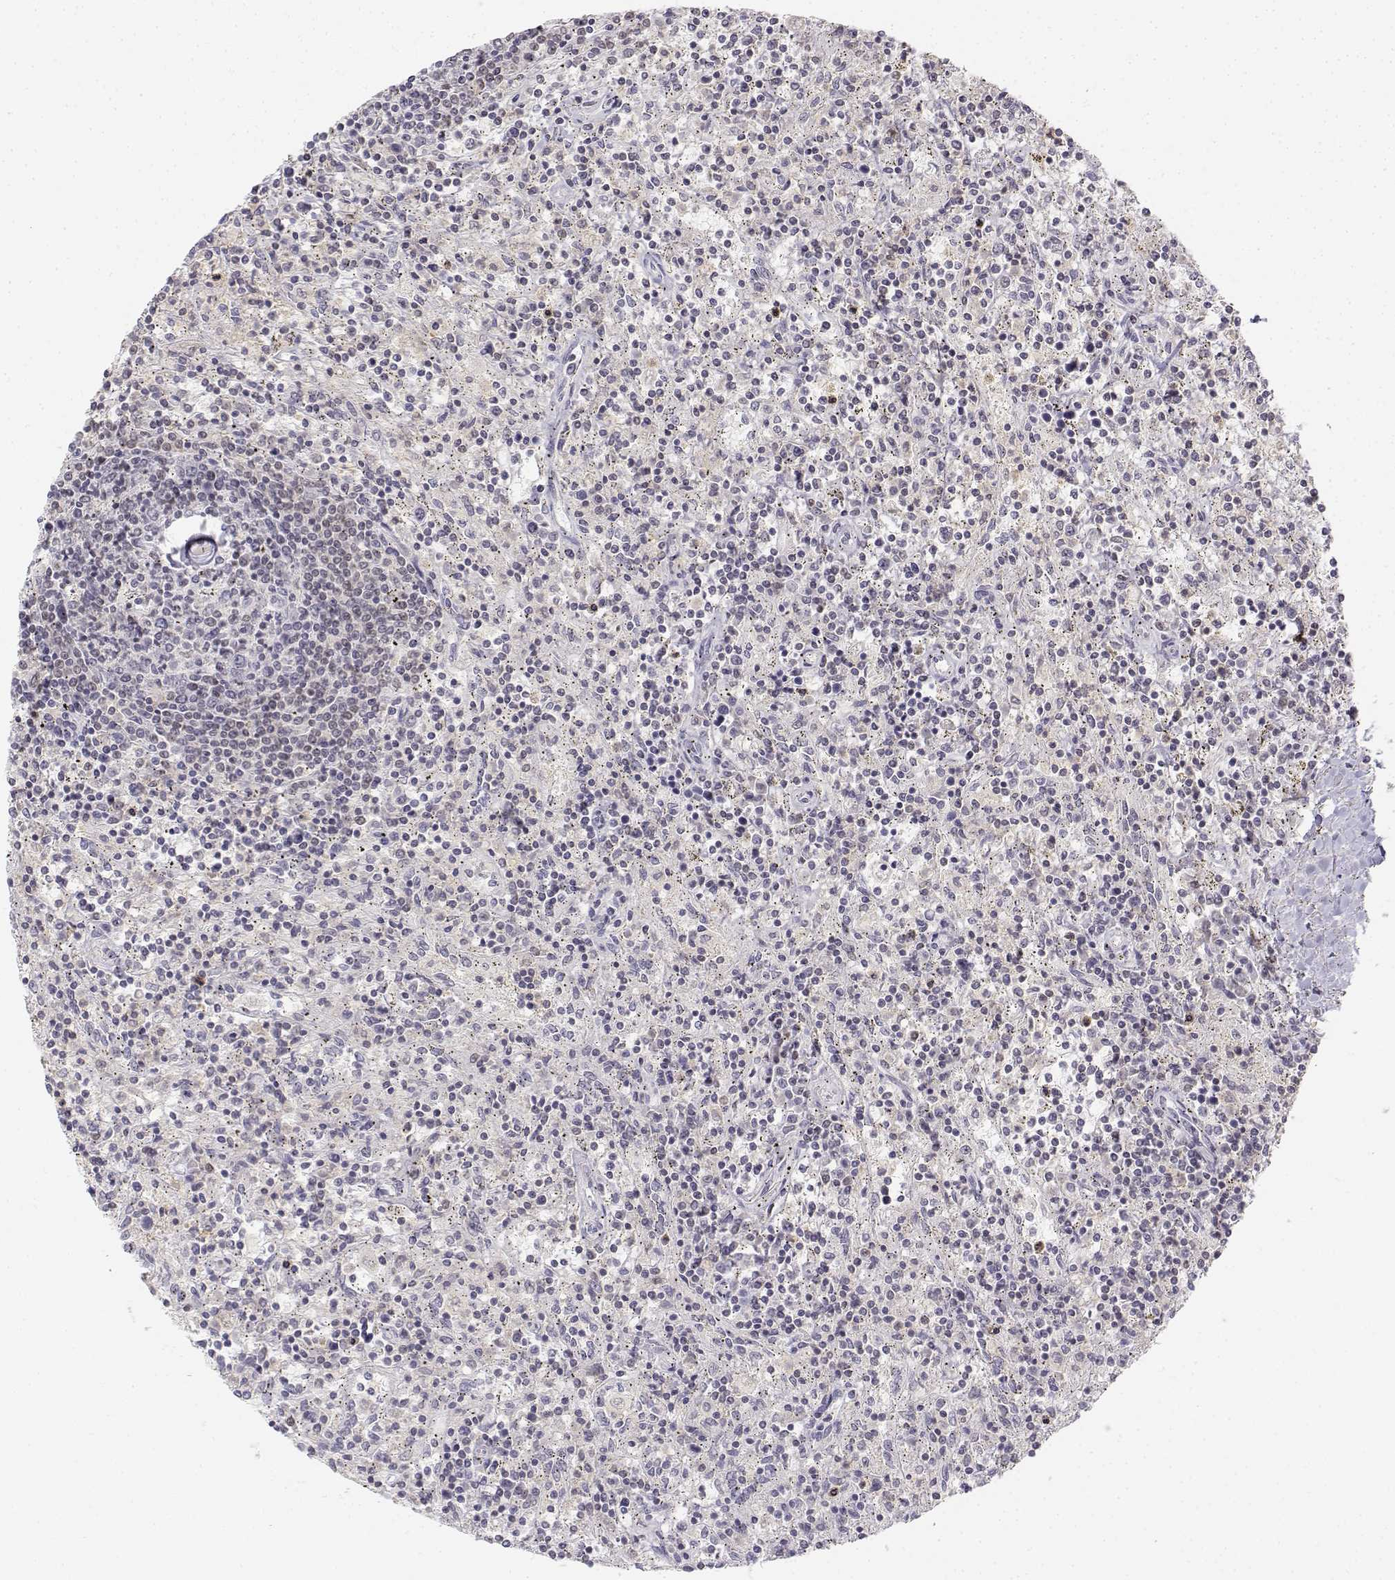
{"staining": {"intensity": "negative", "quantity": "none", "location": "none"}, "tissue": "lymphoma", "cell_type": "Tumor cells", "image_type": "cancer", "snomed": [{"axis": "morphology", "description": "Malignant lymphoma, non-Hodgkin's type, Low grade"}, {"axis": "topography", "description": "Spleen"}], "caption": "High magnification brightfield microscopy of lymphoma stained with DAB (brown) and counterstained with hematoxylin (blue): tumor cells show no significant staining. (Brightfield microscopy of DAB (3,3'-diaminobenzidine) immunohistochemistry (IHC) at high magnification).", "gene": "GLIPR1L2", "patient": {"sex": "male", "age": 62}}